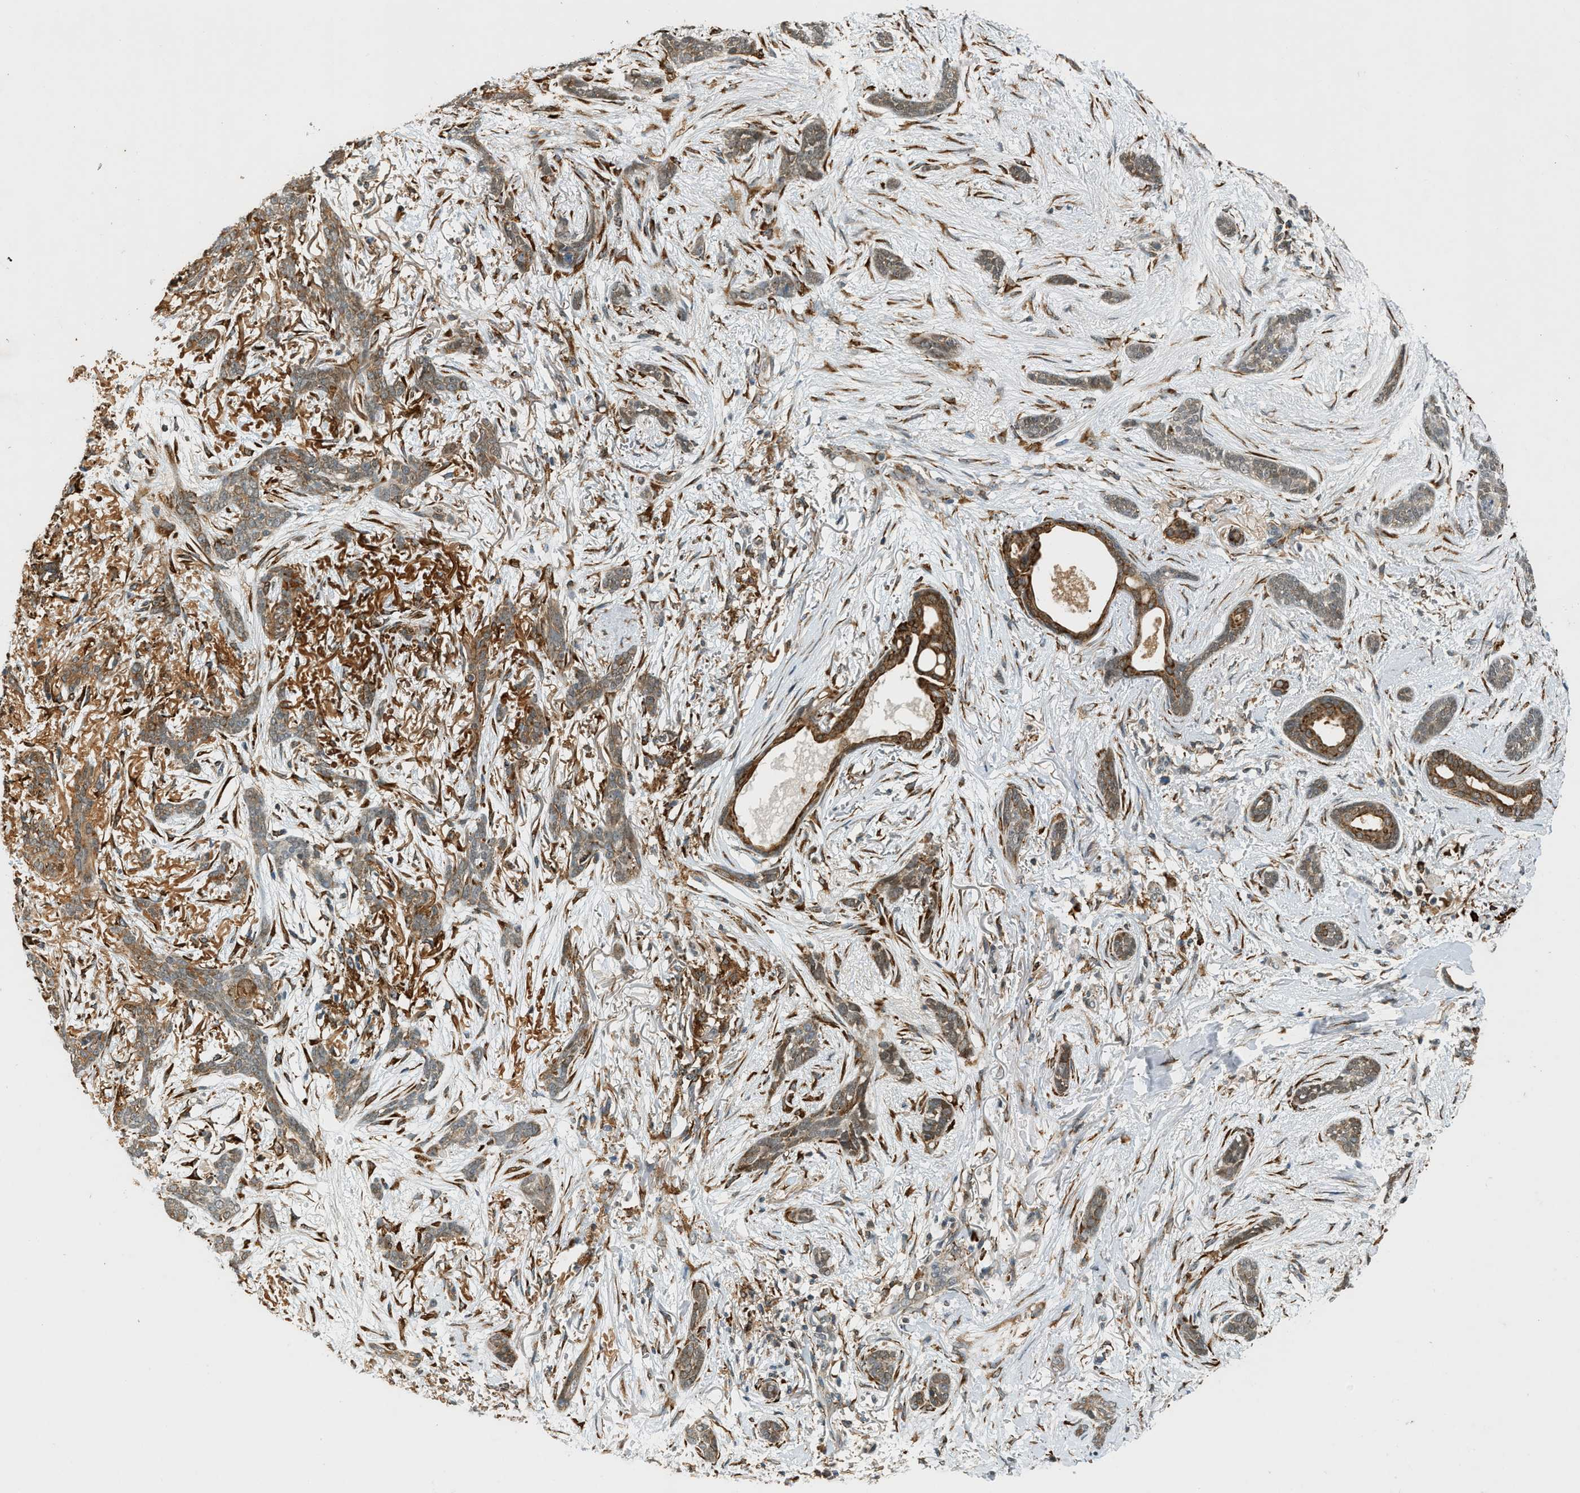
{"staining": {"intensity": "moderate", "quantity": ">75%", "location": "cytoplasmic/membranous"}, "tissue": "skin cancer", "cell_type": "Tumor cells", "image_type": "cancer", "snomed": [{"axis": "morphology", "description": "Basal cell carcinoma"}, {"axis": "morphology", "description": "Adnexal tumor, benign"}, {"axis": "topography", "description": "Skin"}], "caption": "Immunohistochemical staining of human skin cancer shows medium levels of moderate cytoplasmic/membranous protein positivity in approximately >75% of tumor cells.", "gene": "SEMA4D", "patient": {"sex": "female", "age": 42}}